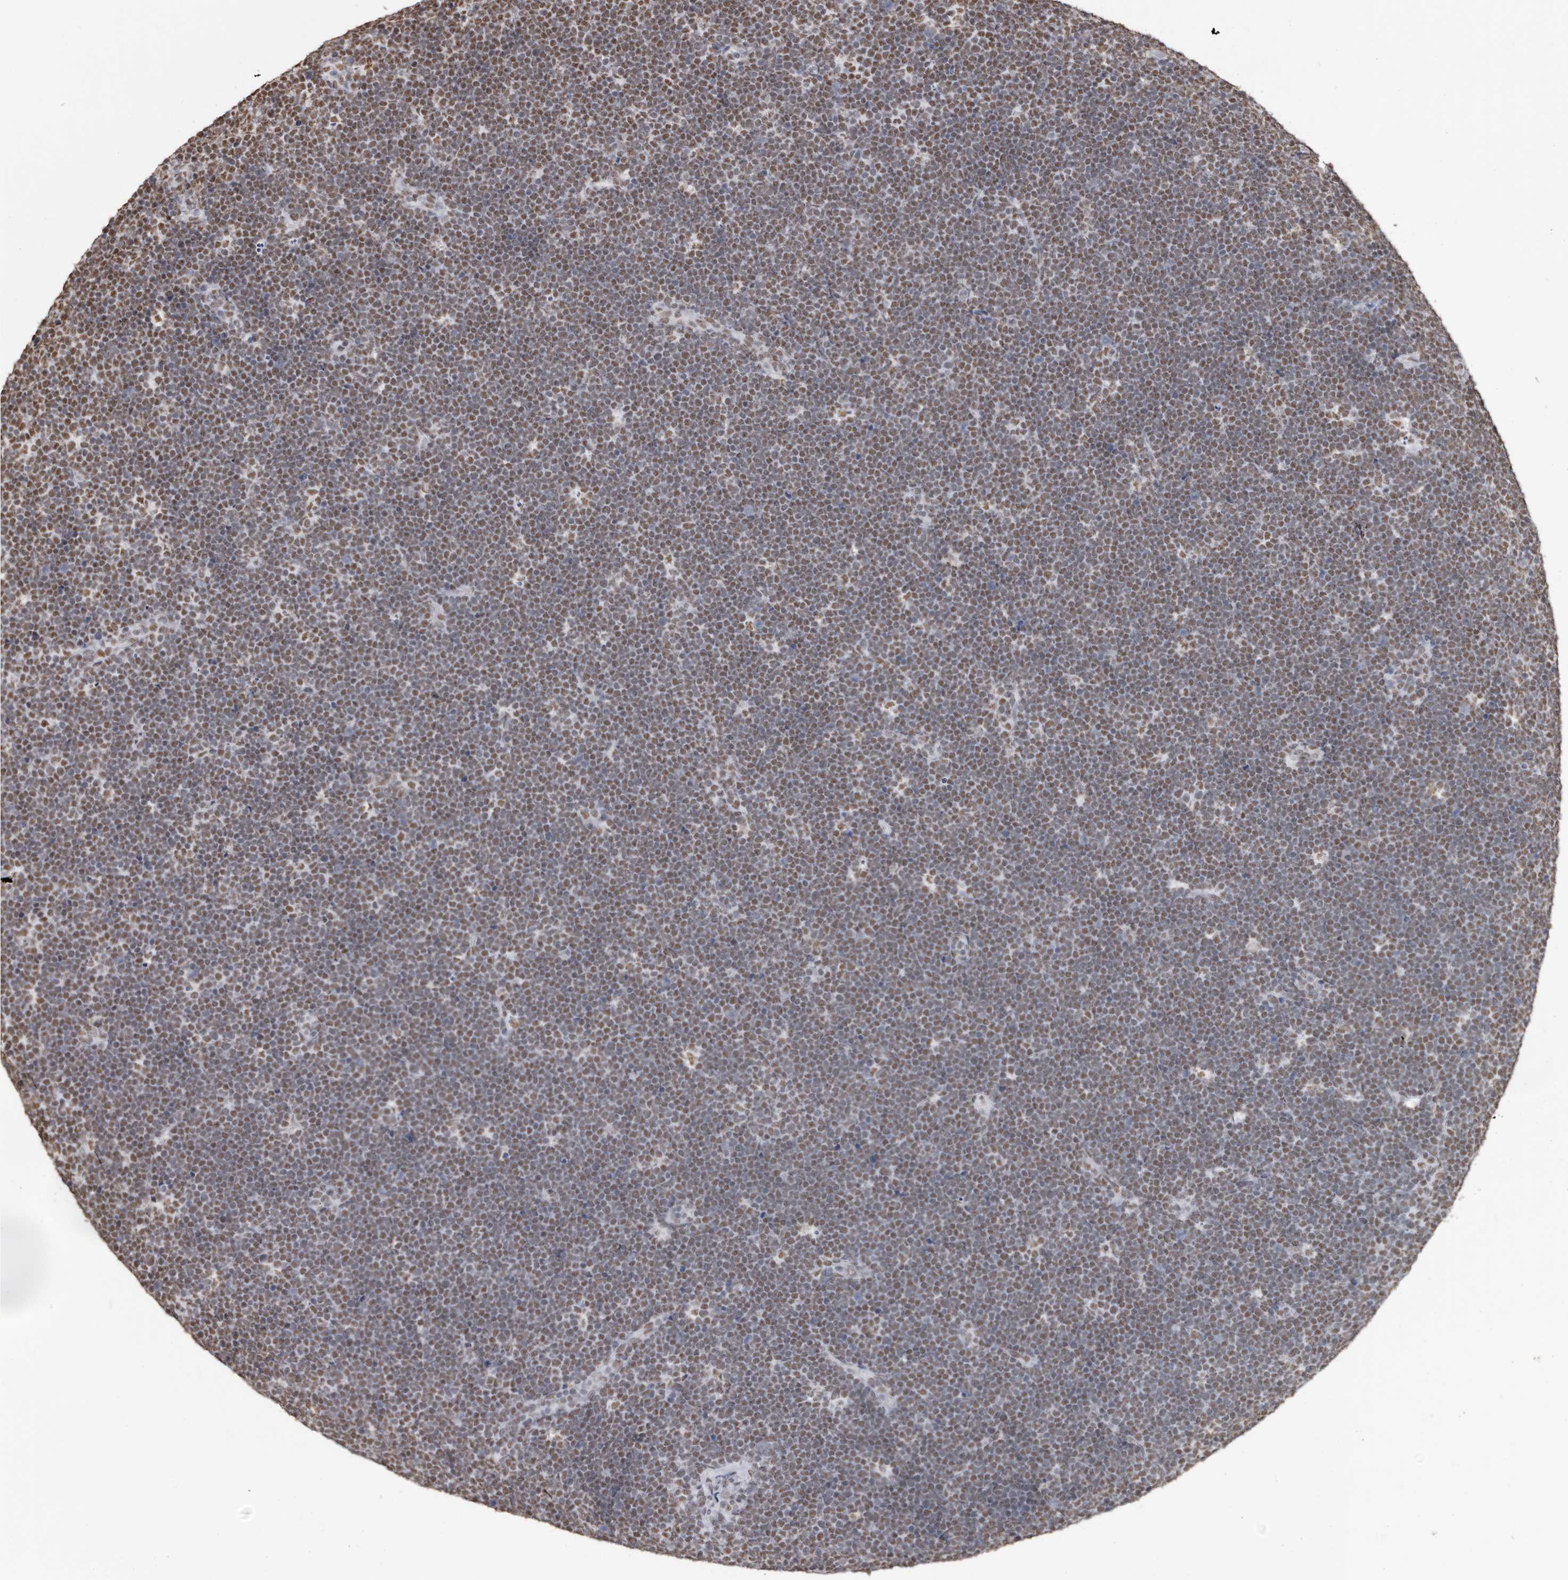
{"staining": {"intensity": "weak", "quantity": "25%-75%", "location": "nuclear"}, "tissue": "lymphoma", "cell_type": "Tumor cells", "image_type": "cancer", "snomed": [{"axis": "morphology", "description": "Malignant lymphoma, non-Hodgkin's type, High grade"}, {"axis": "topography", "description": "Lymph node"}], "caption": "Lymphoma stained with IHC demonstrates weak nuclear staining in about 25%-75% of tumor cells. (DAB (3,3'-diaminobenzidine) IHC, brown staining for protein, blue staining for nuclei).", "gene": "SCAF4", "patient": {"sex": "male", "age": 13}}